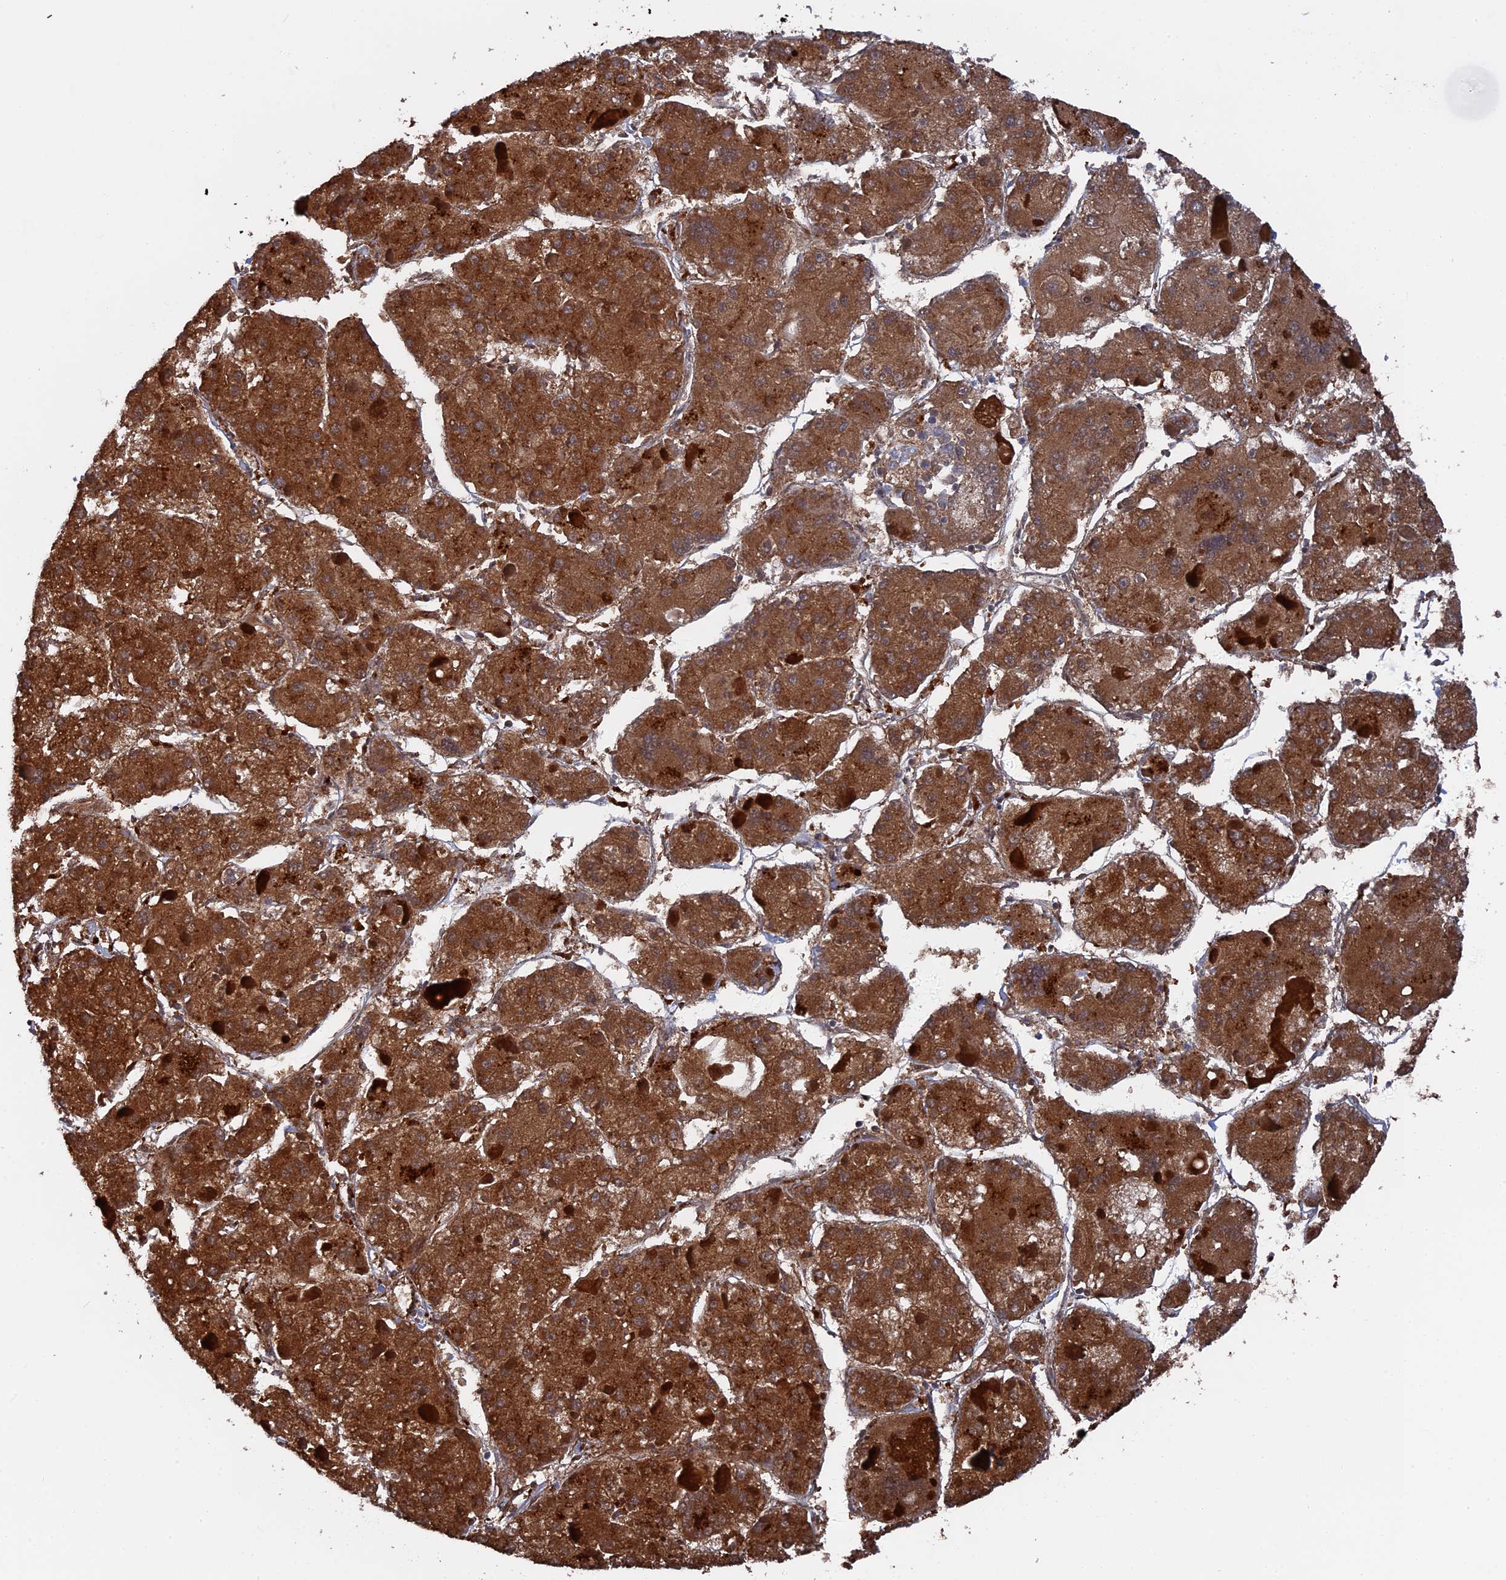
{"staining": {"intensity": "strong", "quantity": ">75%", "location": "cytoplasmic/membranous"}, "tissue": "liver cancer", "cell_type": "Tumor cells", "image_type": "cancer", "snomed": [{"axis": "morphology", "description": "Carcinoma, Hepatocellular, NOS"}, {"axis": "topography", "description": "Liver"}], "caption": "Immunohistochemical staining of human liver cancer exhibits strong cytoplasmic/membranous protein positivity in about >75% of tumor cells.", "gene": "SMG9", "patient": {"sex": "female", "age": 73}}